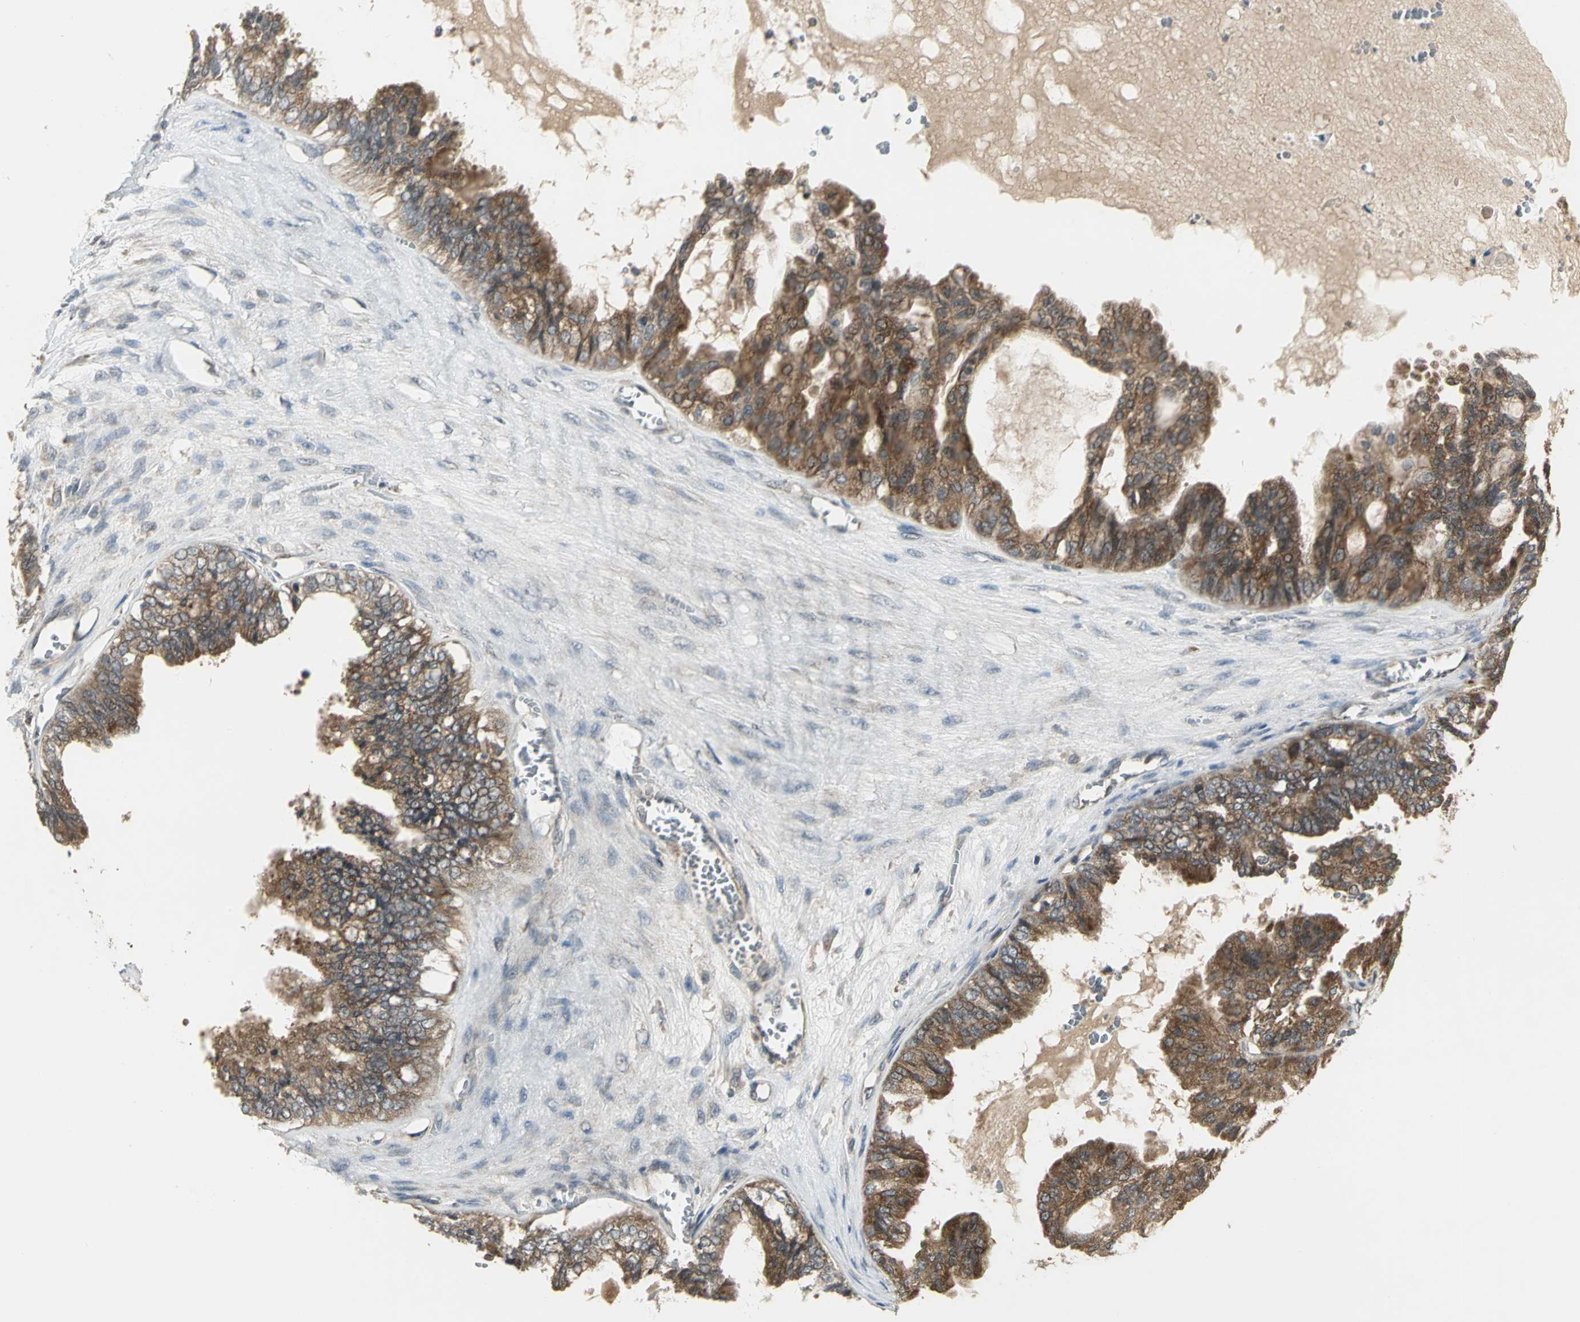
{"staining": {"intensity": "strong", "quantity": ">75%", "location": "cytoplasmic/membranous"}, "tissue": "ovarian cancer", "cell_type": "Tumor cells", "image_type": "cancer", "snomed": [{"axis": "morphology", "description": "Carcinoma, NOS"}, {"axis": "morphology", "description": "Carcinoma, endometroid"}, {"axis": "topography", "description": "Ovary"}], "caption": "Brown immunohistochemical staining in human carcinoma (ovarian) exhibits strong cytoplasmic/membranous staining in about >75% of tumor cells.", "gene": "MAPK8IP3", "patient": {"sex": "female", "age": 50}}